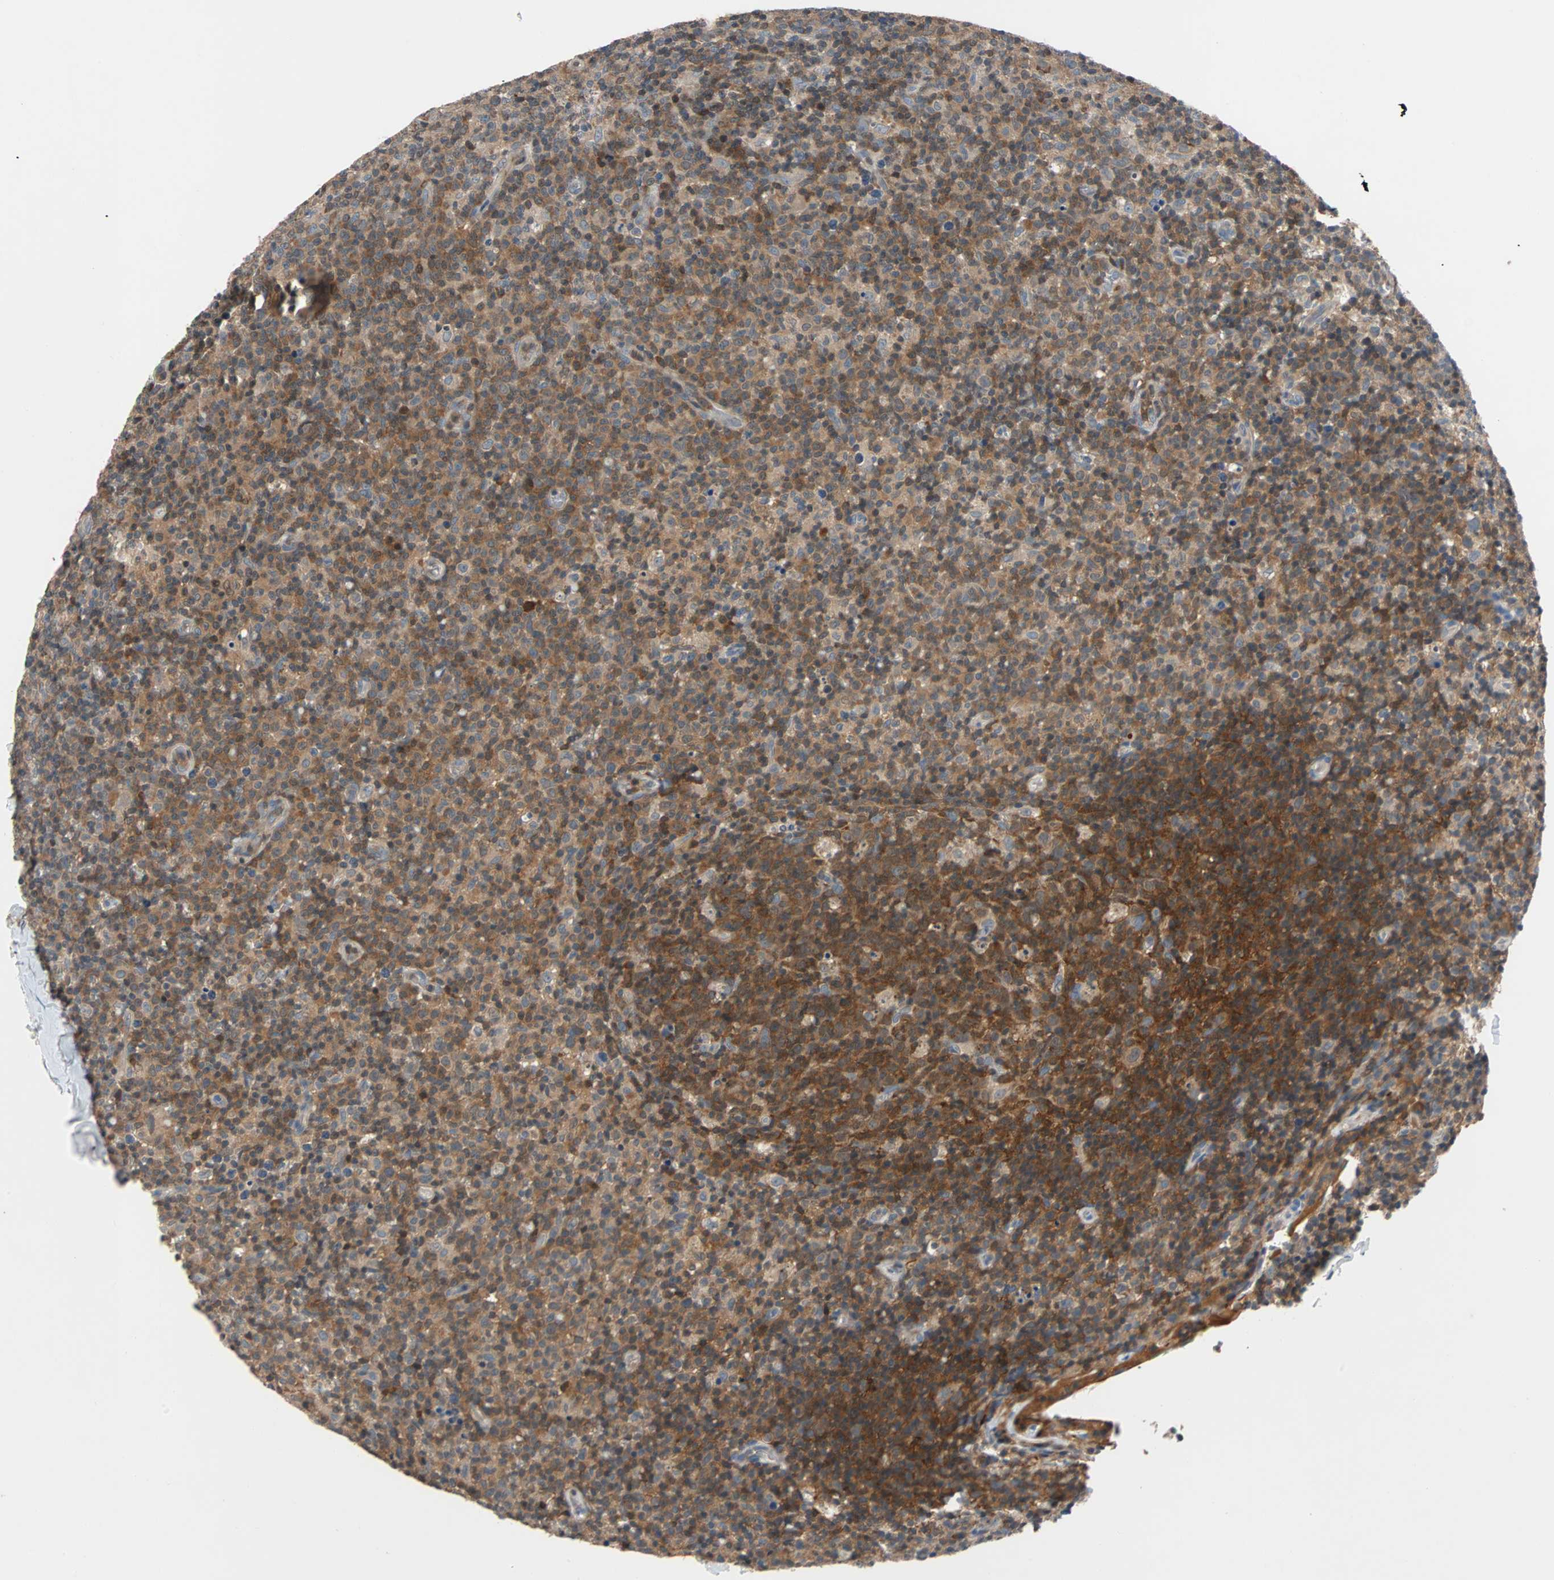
{"staining": {"intensity": "strong", "quantity": ">75%", "location": "cytoplasmic/membranous"}, "tissue": "lymph node", "cell_type": "Germinal center cells", "image_type": "normal", "snomed": [{"axis": "morphology", "description": "Normal tissue, NOS"}, {"axis": "morphology", "description": "Inflammation, NOS"}, {"axis": "topography", "description": "Lymph node"}], "caption": "Benign lymph node demonstrates strong cytoplasmic/membranous positivity in about >75% of germinal center cells.", "gene": "MAP4K1", "patient": {"sex": "male", "age": 55}}